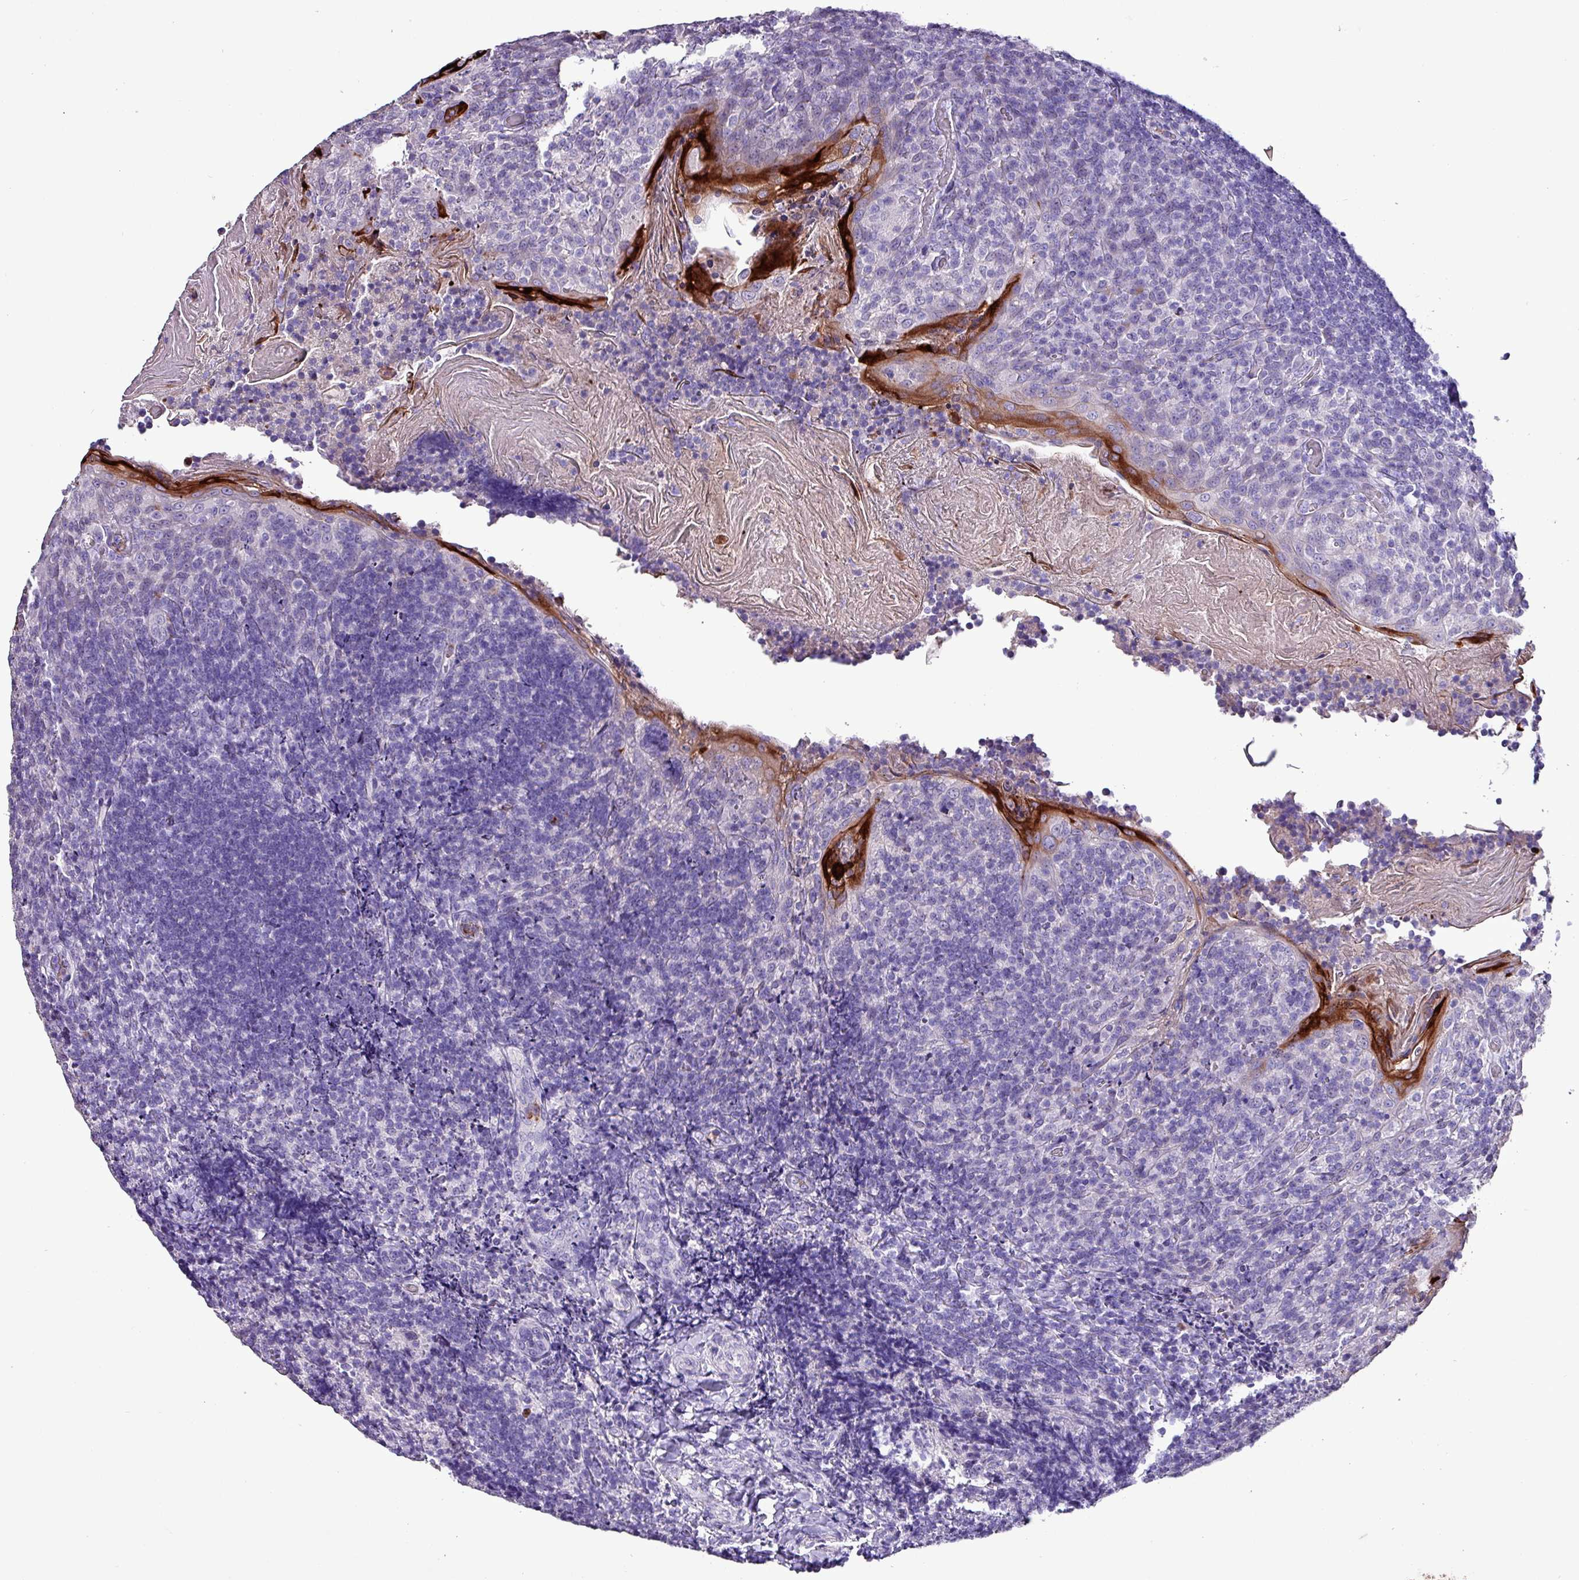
{"staining": {"intensity": "negative", "quantity": "none", "location": "none"}, "tissue": "tonsil", "cell_type": "Germinal center cells", "image_type": "normal", "snomed": [{"axis": "morphology", "description": "Normal tissue, NOS"}, {"axis": "topography", "description": "Tonsil"}], "caption": "The immunohistochemistry (IHC) photomicrograph has no significant staining in germinal center cells of tonsil. Brightfield microscopy of IHC stained with DAB (3,3'-diaminobenzidine) (brown) and hematoxylin (blue), captured at high magnification.", "gene": "HPR", "patient": {"sex": "female", "age": 10}}